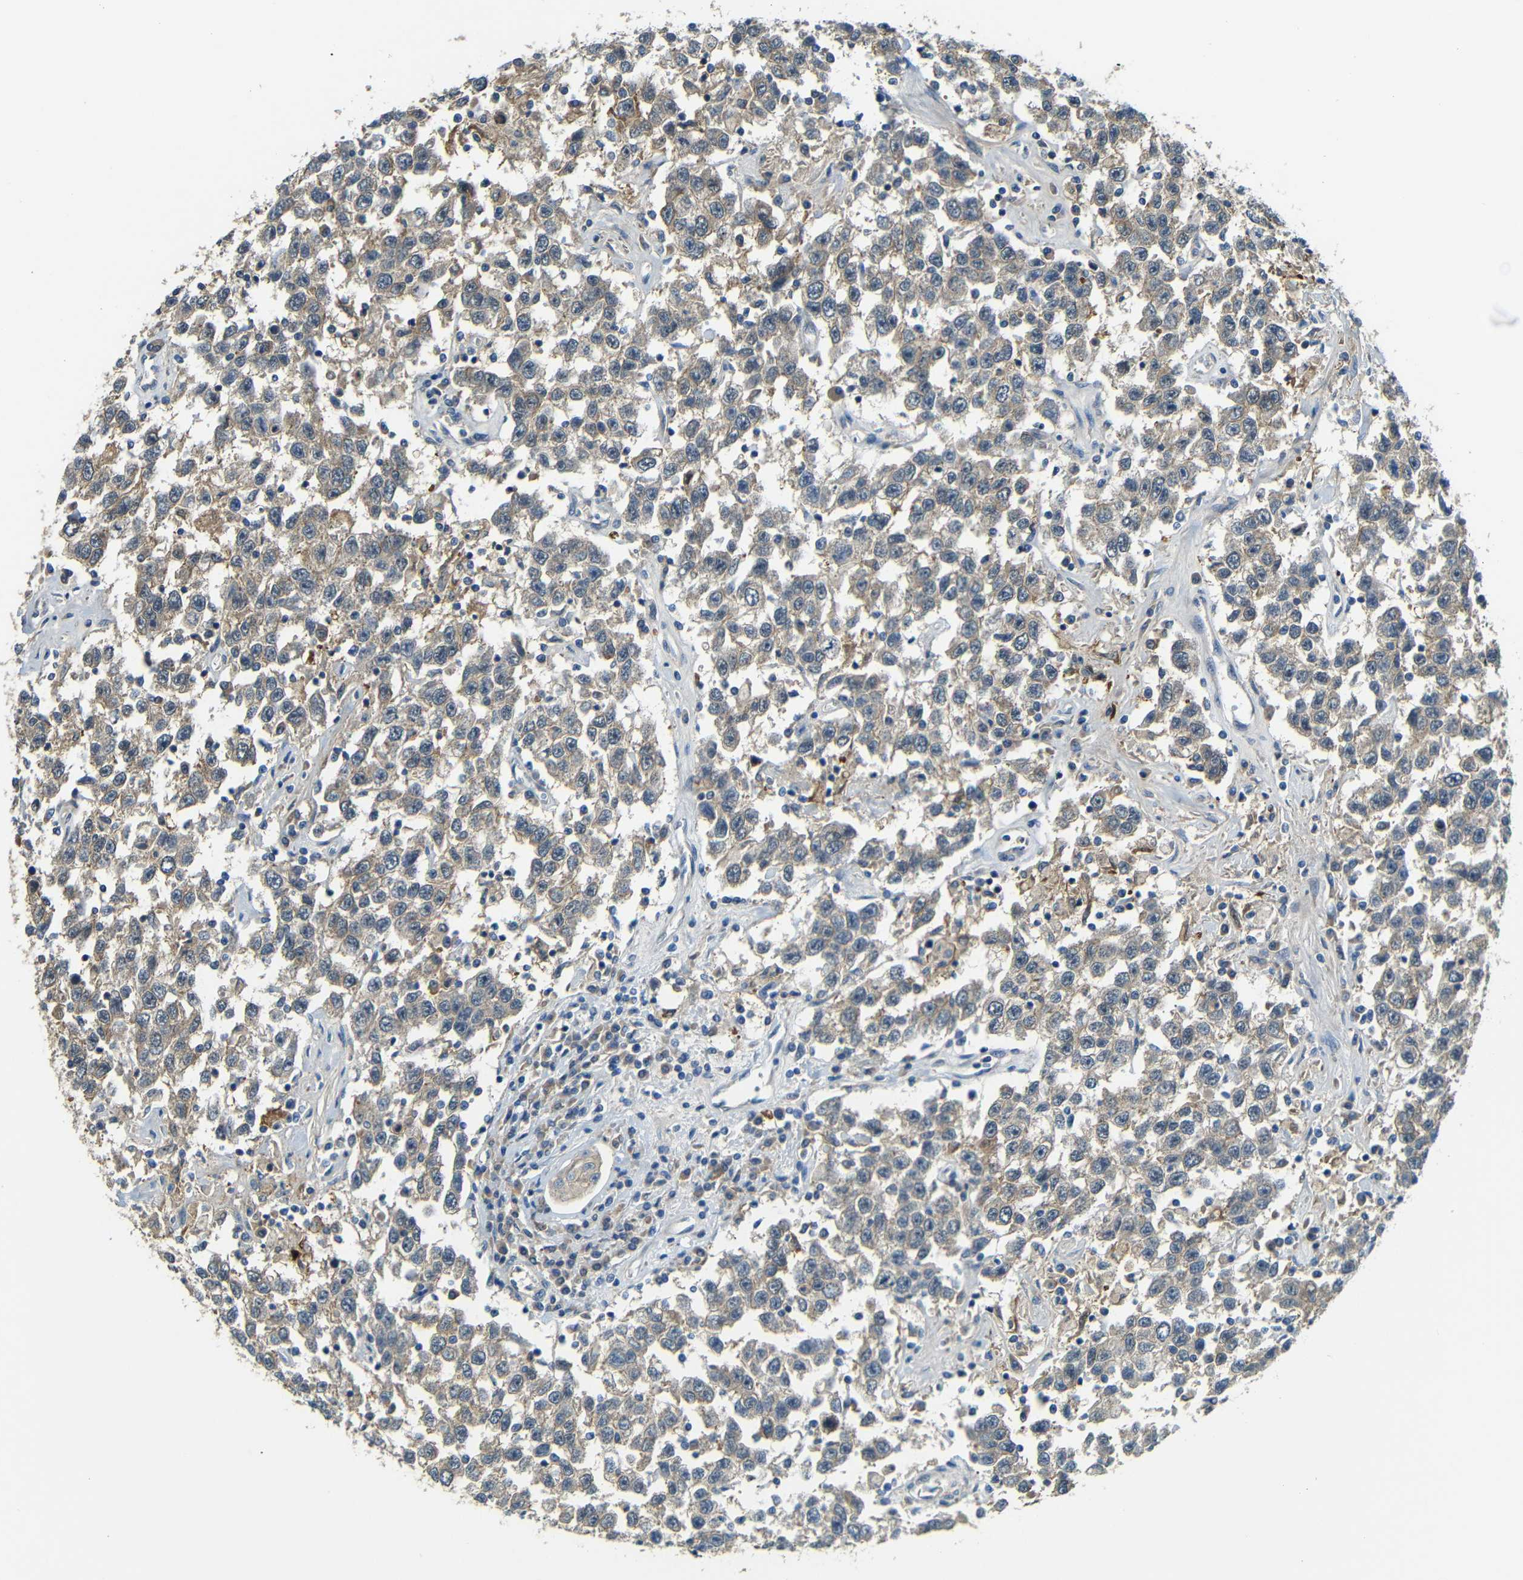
{"staining": {"intensity": "weak", "quantity": ">75%", "location": "cytoplasmic/membranous"}, "tissue": "testis cancer", "cell_type": "Tumor cells", "image_type": "cancer", "snomed": [{"axis": "morphology", "description": "Seminoma, NOS"}, {"axis": "topography", "description": "Testis"}], "caption": "Seminoma (testis) stained with DAB immunohistochemistry (IHC) reveals low levels of weak cytoplasmic/membranous positivity in about >75% of tumor cells. Nuclei are stained in blue.", "gene": "FNDC3A", "patient": {"sex": "male", "age": 41}}